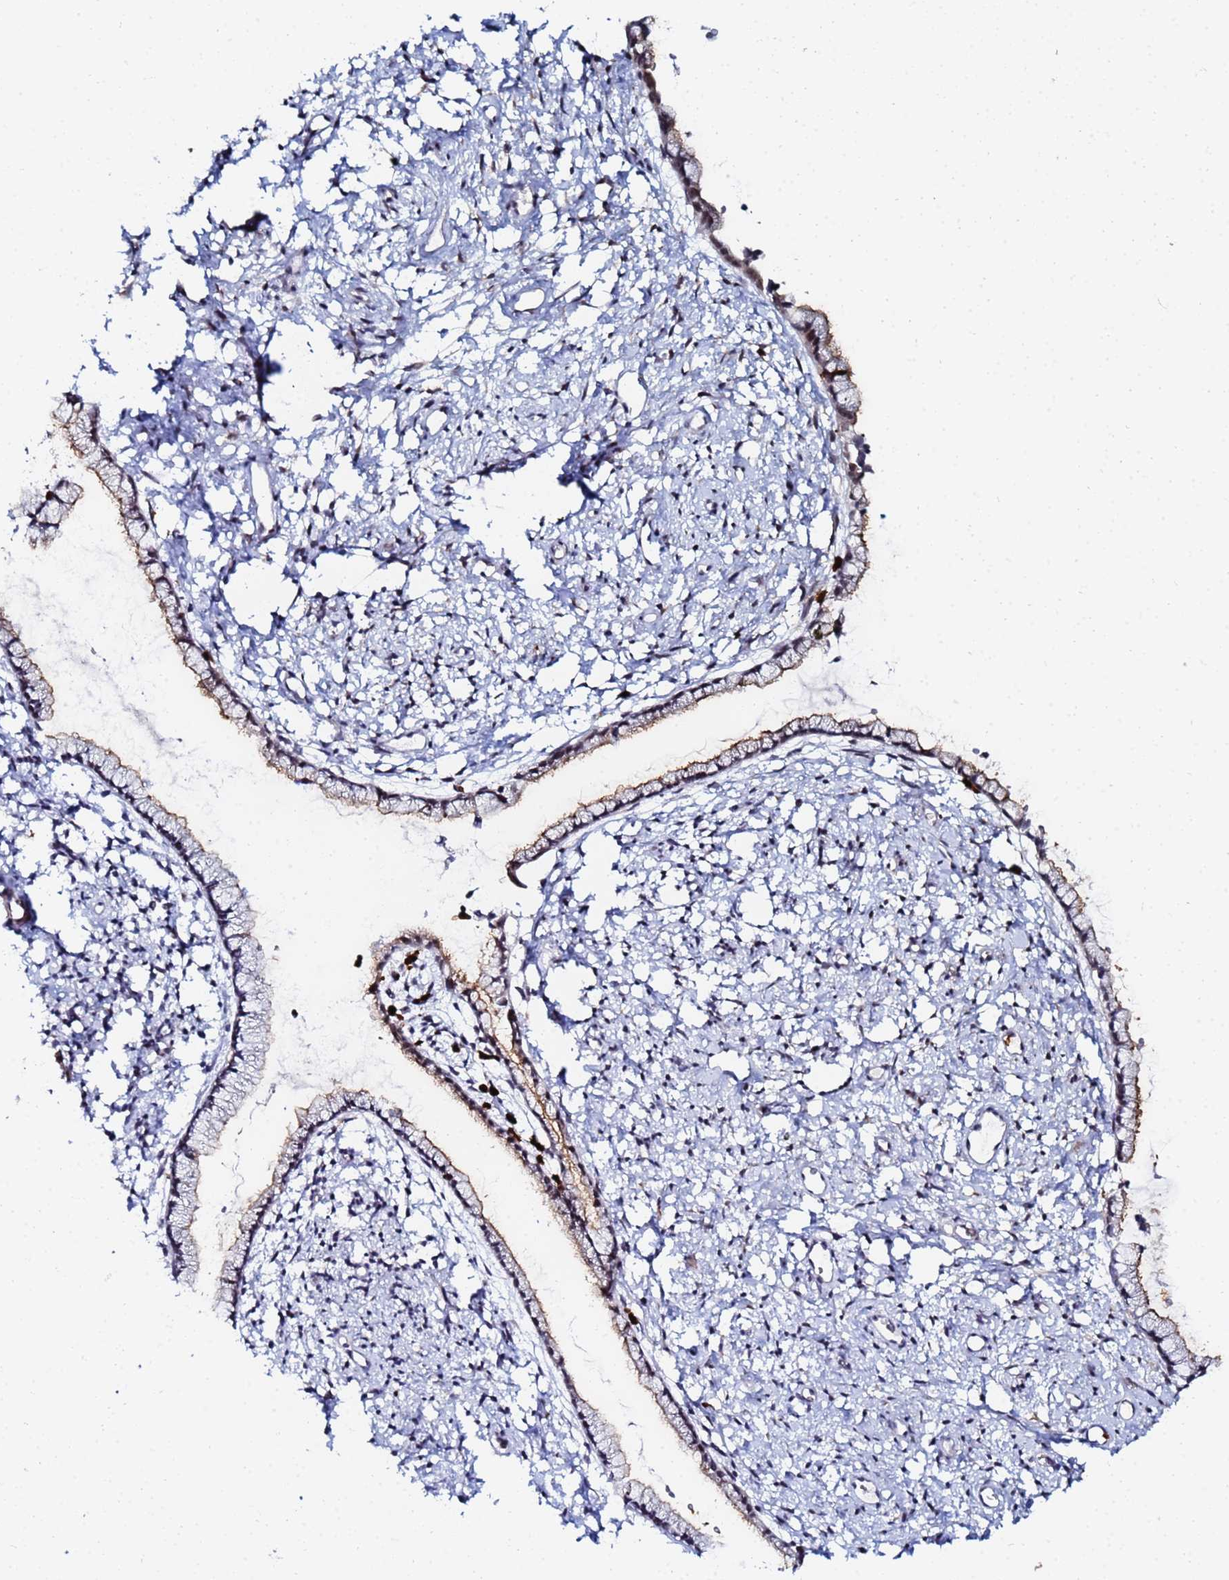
{"staining": {"intensity": "weak", "quantity": "<25%", "location": "cytoplasmic/membranous,nuclear"}, "tissue": "cervix", "cell_type": "Glandular cells", "image_type": "normal", "snomed": [{"axis": "morphology", "description": "Normal tissue, NOS"}, {"axis": "topography", "description": "Cervix"}], "caption": "An immunohistochemistry (IHC) image of normal cervix is shown. There is no staining in glandular cells of cervix.", "gene": "MTCL1", "patient": {"sex": "female", "age": 57}}